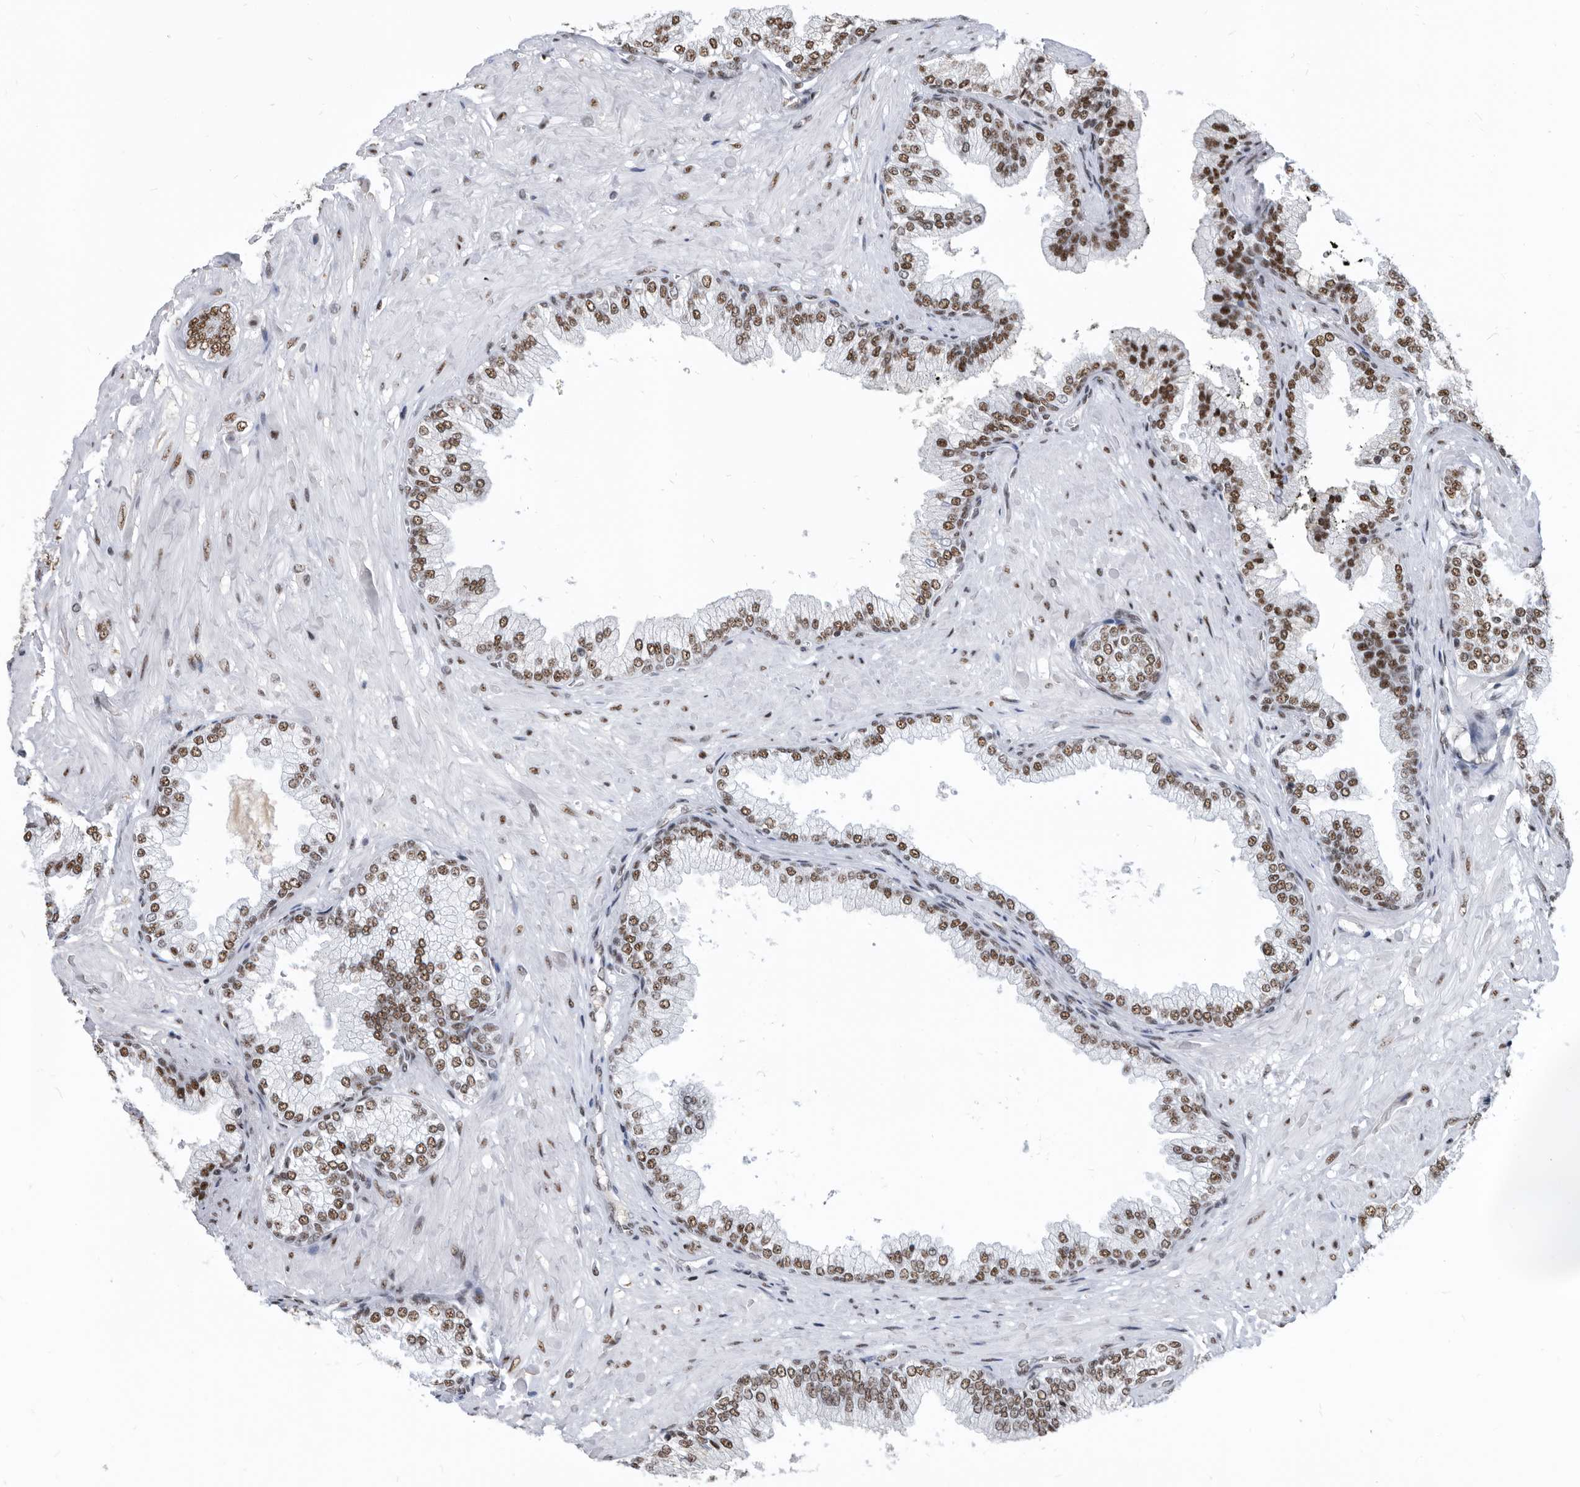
{"staining": {"intensity": "moderate", "quantity": ">75%", "location": "nuclear"}, "tissue": "prostate cancer", "cell_type": "Tumor cells", "image_type": "cancer", "snomed": [{"axis": "morphology", "description": "Adenocarcinoma, Low grade"}, {"axis": "topography", "description": "Prostate"}], "caption": "Brown immunohistochemical staining in low-grade adenocarcinoma (prostate) displays moderate nuclear positivity in about >75% of tumor cells. The staining was performed using DAB (3,3'-diaminobenzidine), with brown indicating positive protein expression. Nuclei are stained blue with hematoxylin.", "gene": "SF3A1", "patient": {"sex": "male", "age": 71}}